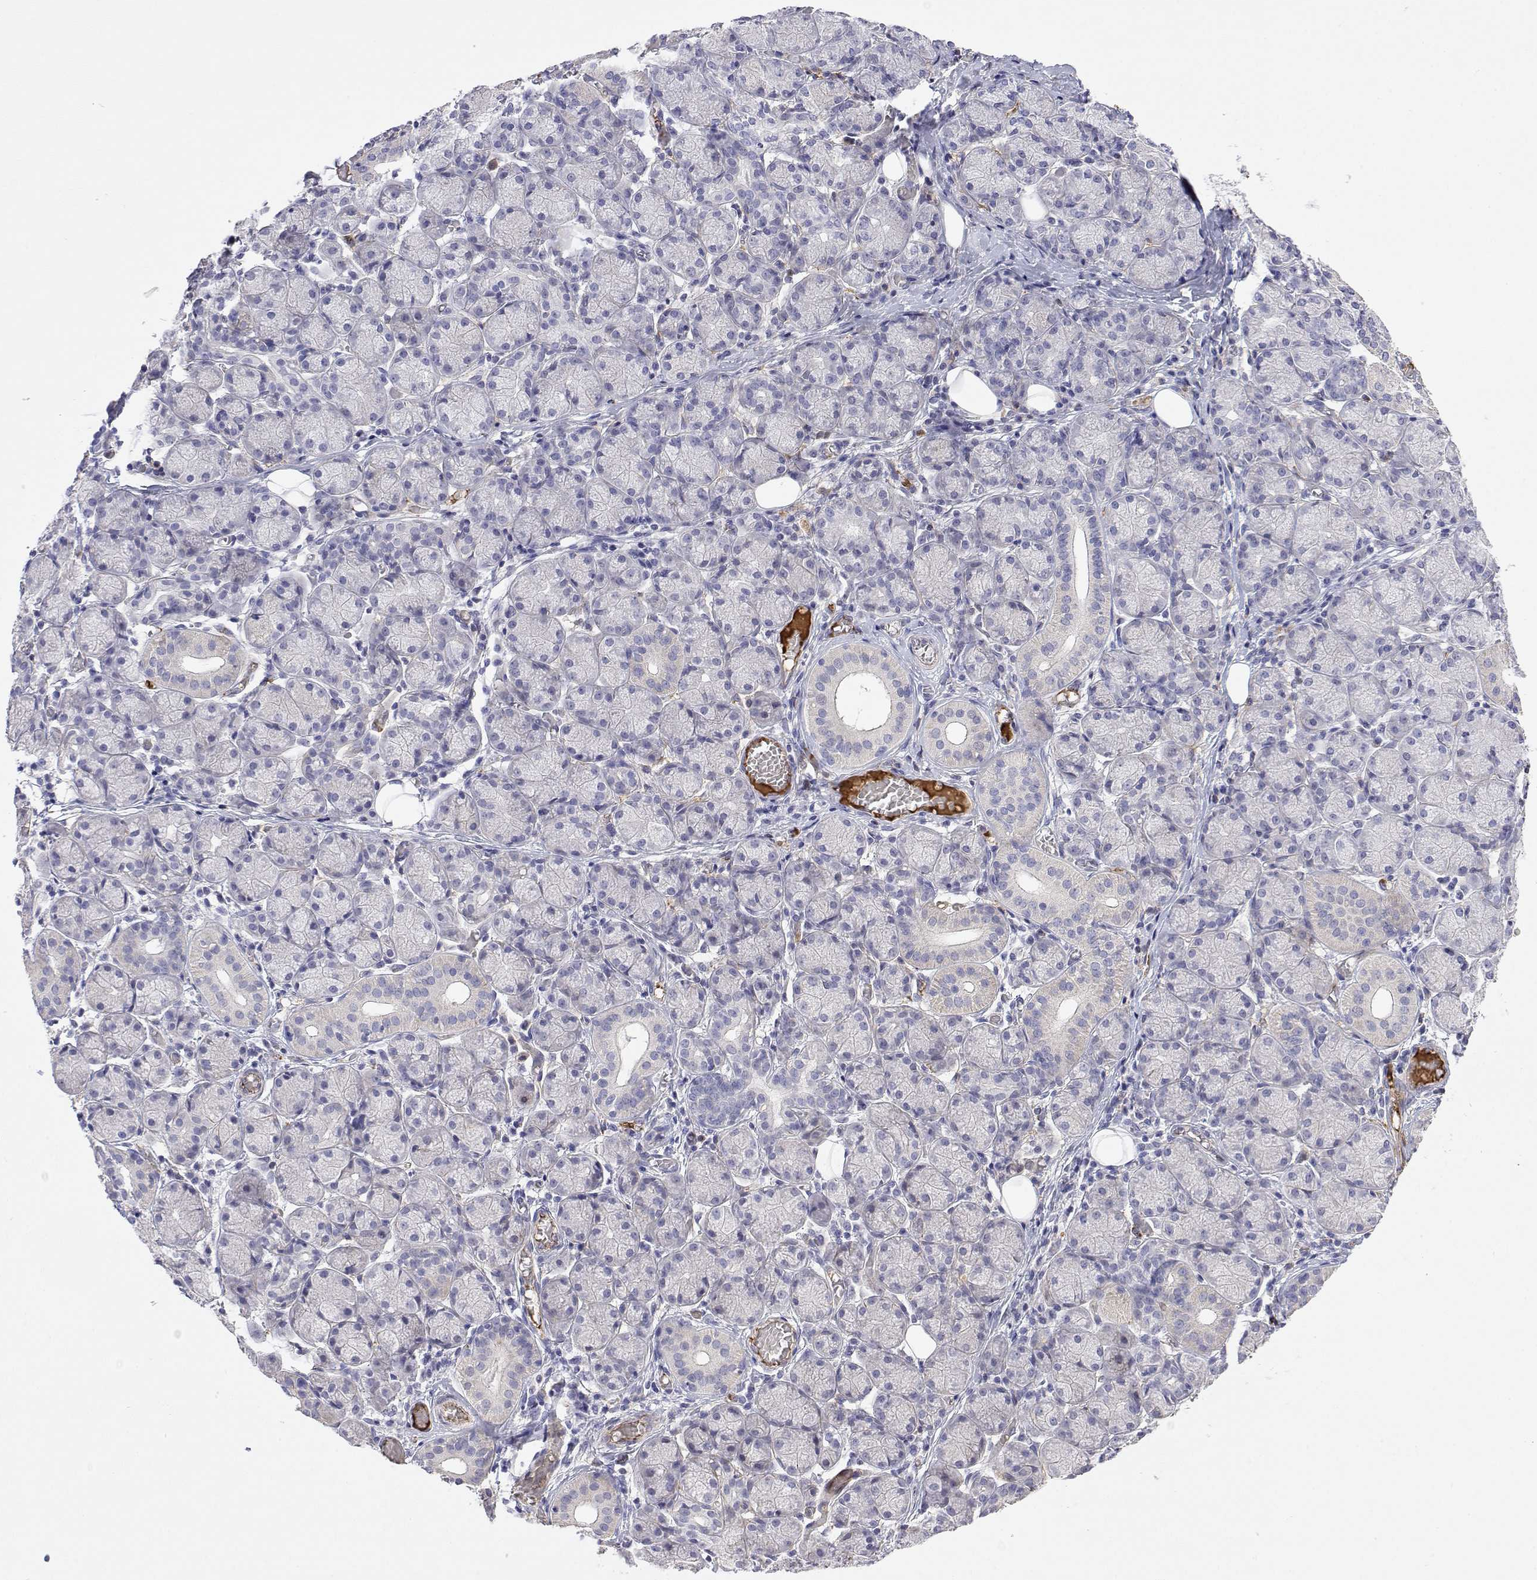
{"staining": {"intensity": "negative", "quantity": "none", "location": "none"}, "tissue": "salivary gland", "cell_type": "Glandular cells", "image_type": "normal", "snomed": [{"axis": "morphology", "description": "Normal tissue, NOS"}, {"axis": "topography", "description": "Salivary gland"}, {"axis": "topography", "description": "Peripheral nerve tissue"}], "caption": "IHC photomicrograph of benign salivary gland: salivary gland stained with DAB (3,3'-diaminobenzidine) shows no significant protein expression in glandular cells.", "gene": "GGACT", "patient": {"sex": "female", "age": 24}}